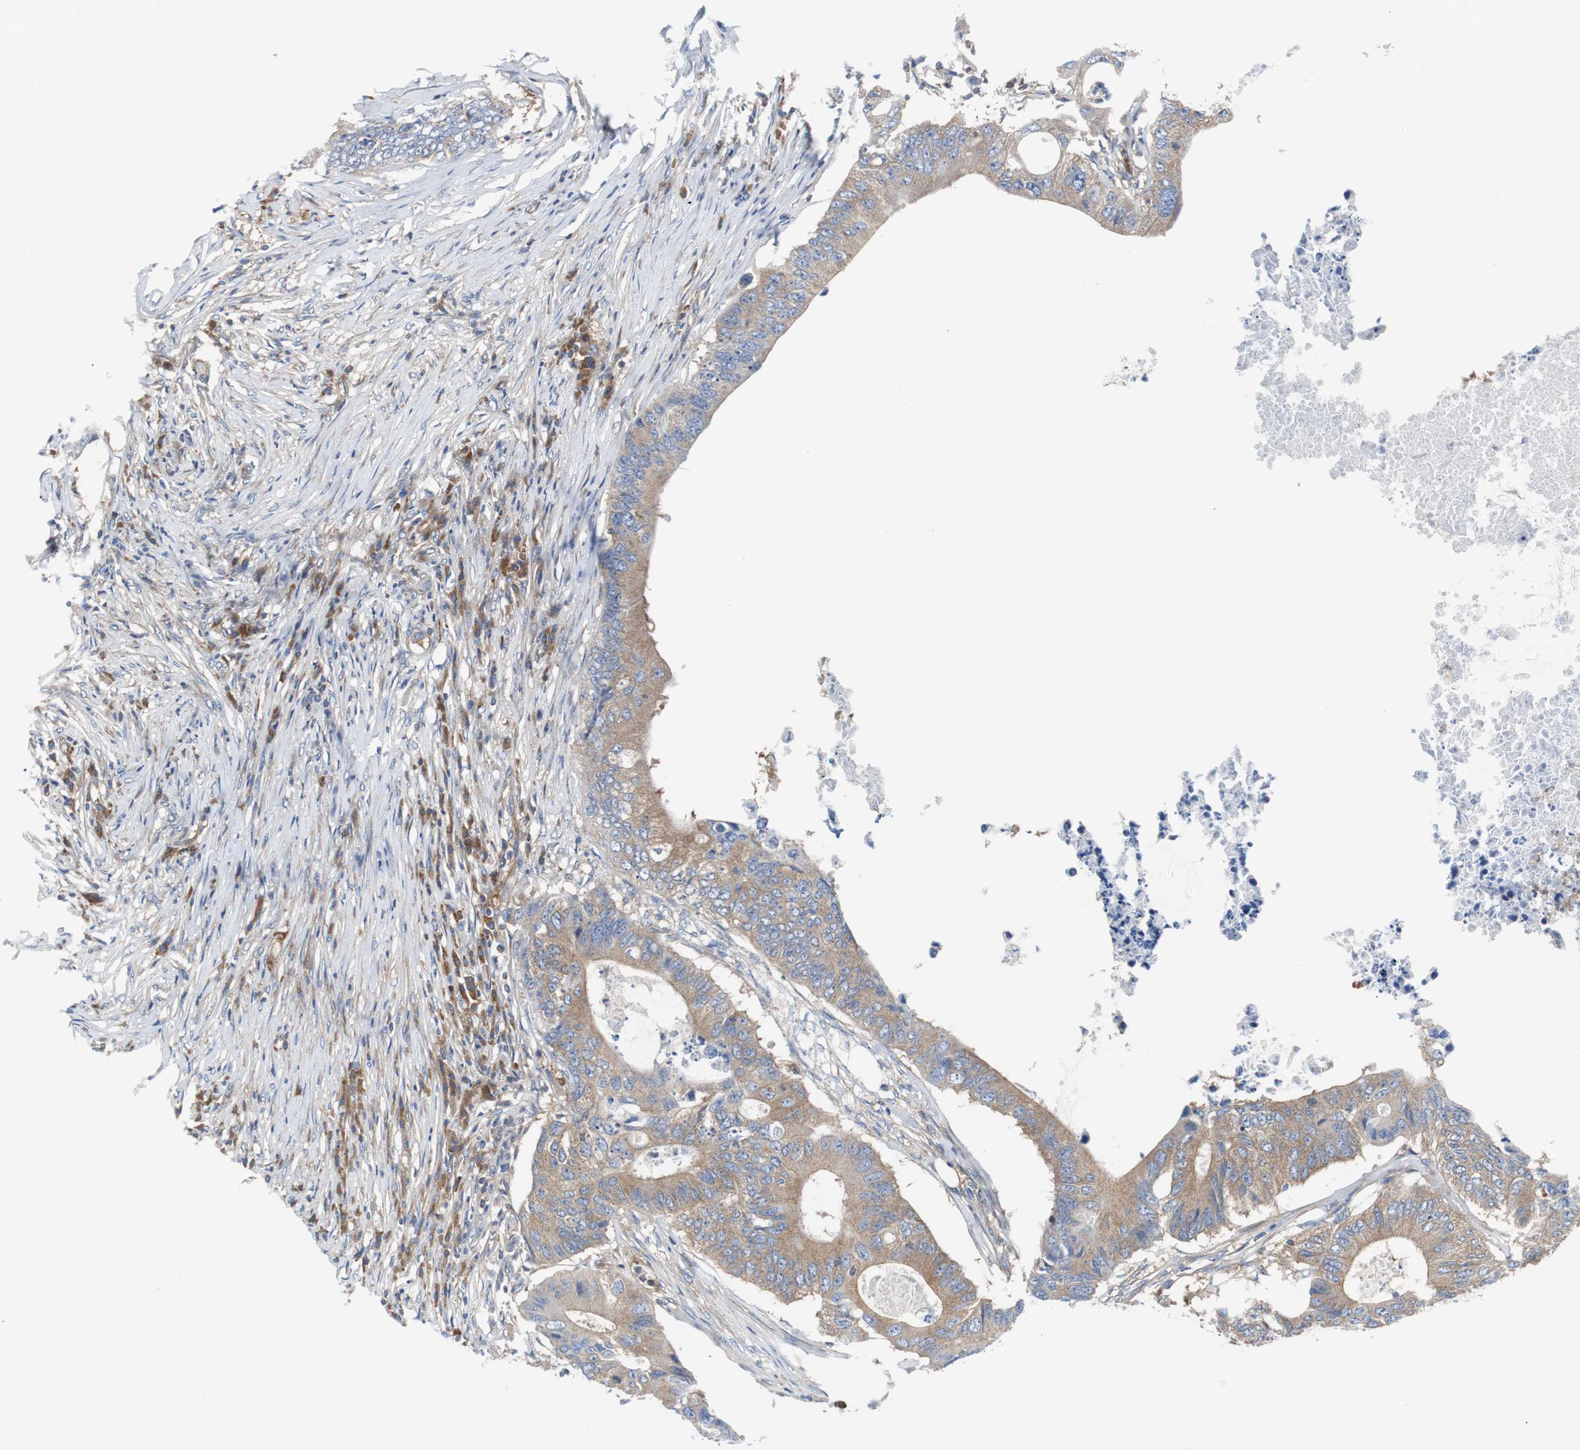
{"staining": {"intensity": "moderate", "quantity": ">75%", "location": "cytoplasmic/membranous"}, "tissue": "colorectal cancer", "cell_type": "Tumor cells", "image_type": "cancer", "snomed": [{"axis": "morphology", "description": "Adenocarcinoma, NOS"}, {"axis": "topography", "description": "Colon"}], "caption": "This is an image of IHC staining of colorectal cancer, which shows moderate expression in the cytoplasmic/membranous of tumor cells.", "gene": "BRAF", "patient": {"sex": "male", "age": 71}}